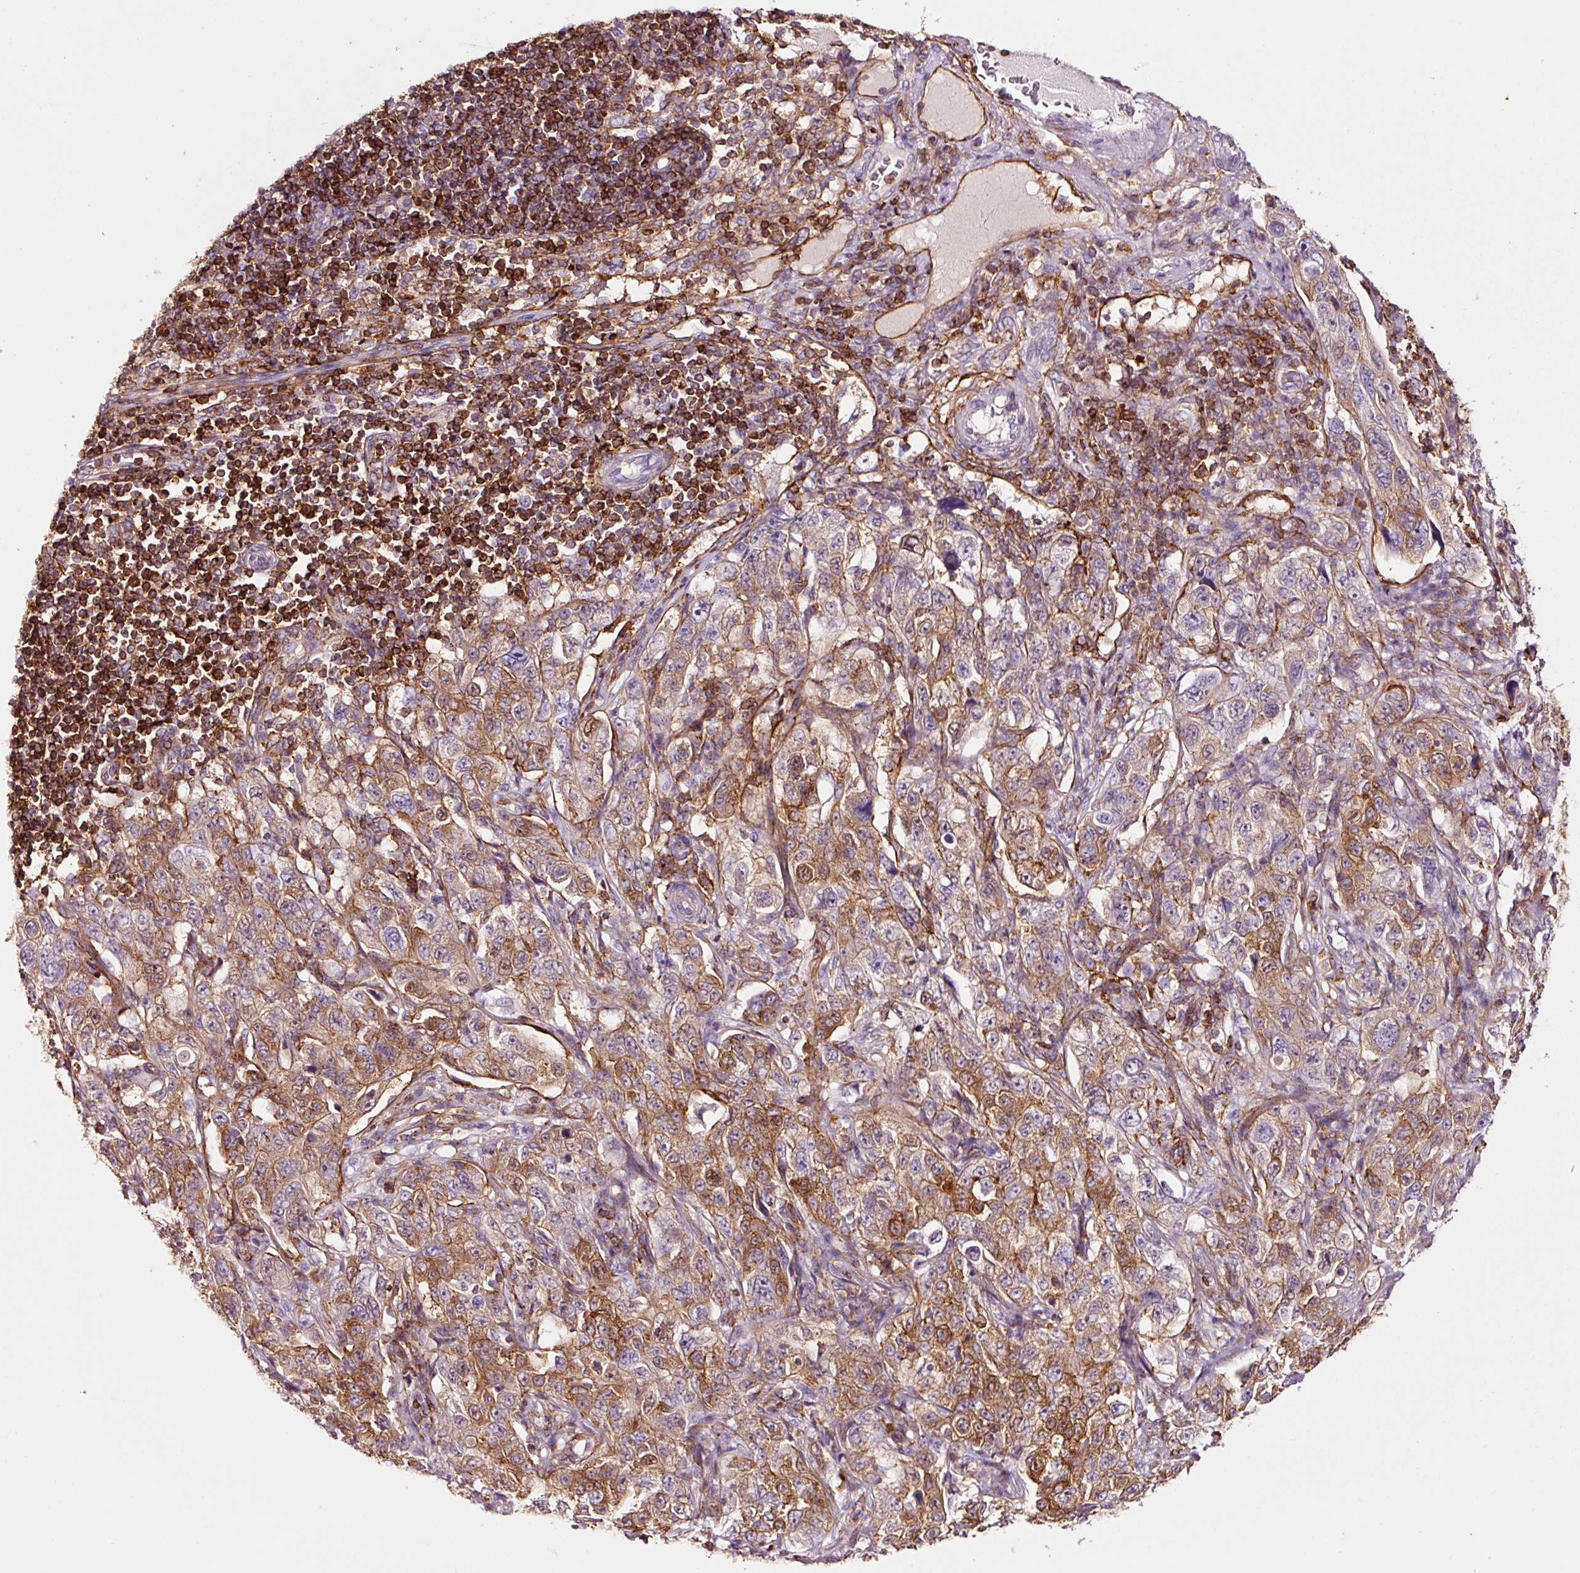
{"staining": {"intensity": "moderate", "quantity": "25%-75%", "location": "cytoplasmic/membranous"}, "tissue": "pancreatic cancer", "cell_type": "Tumor cells", "image_type": "cancer", "snomed": [{"axis": "morphology", "description": "Adenocarcinoma, NOS"}, {"axis": "topography", "description": "Pancreas"}], "caption": "The micrograph shows a brown stain indicating the presence of a protein in the cytoplasmic/membranous of tumor cells in pancreatic cancer. (IHC, brightfield microscopy, high magnification).", "gene": "ADD3", "patient": {"sex": "male", "age": 68}}